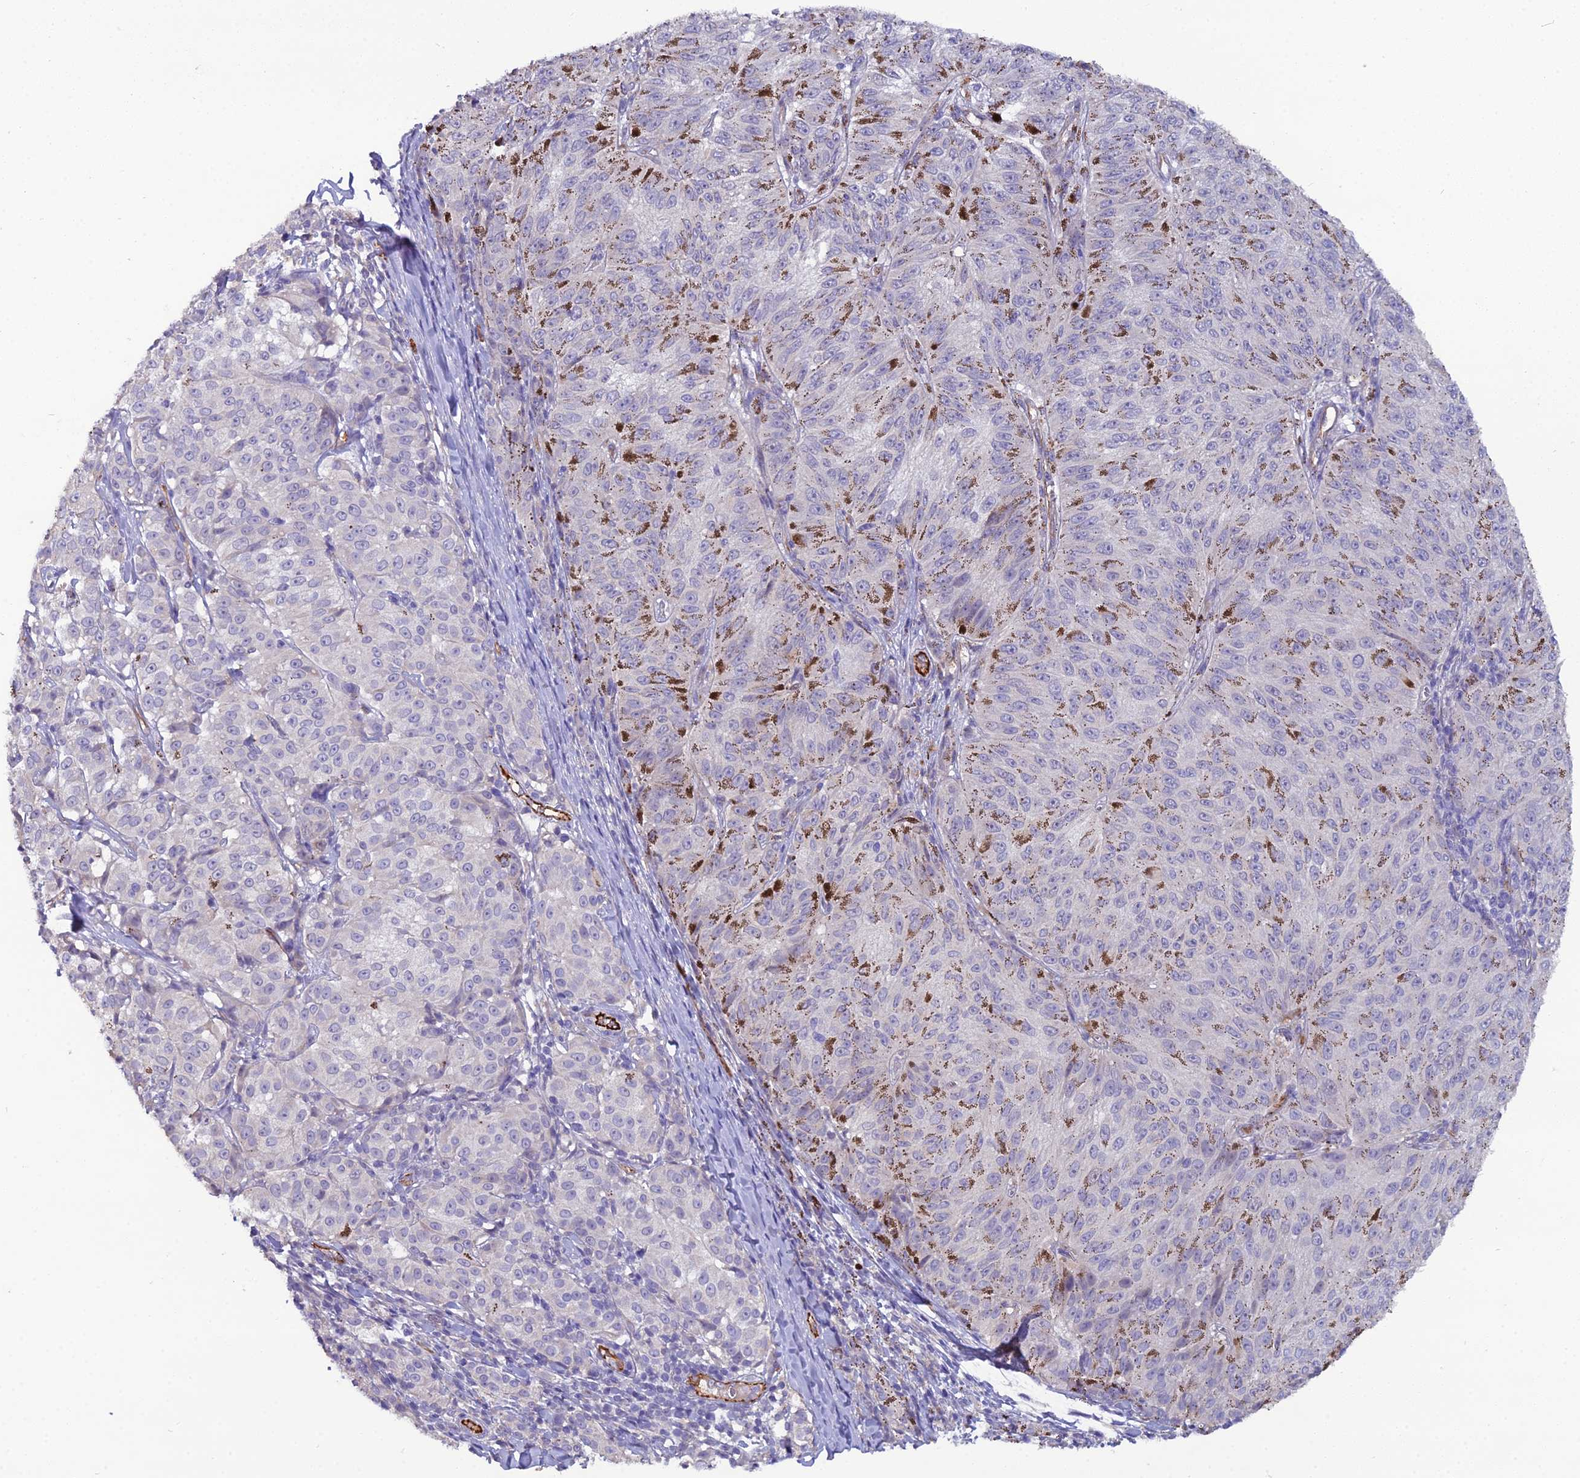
{"staining": {"intensity": "negative", "quantity": "none", "location": "none"}, "tissue": "melanoma", "cell_type": "Tumor cells", "image_type": "cancer", "snomed": [{"axis": "morphology", "description": "Malignant melanoma, NOS"}, {"axis": "topography", "description": "Skin"}], "caption": "Malignant melanoma stained for a protein using IHC reveals no expression tumor cells.", "gene": "CFAP47", "patient": {"sex": "female", "age": 72}}